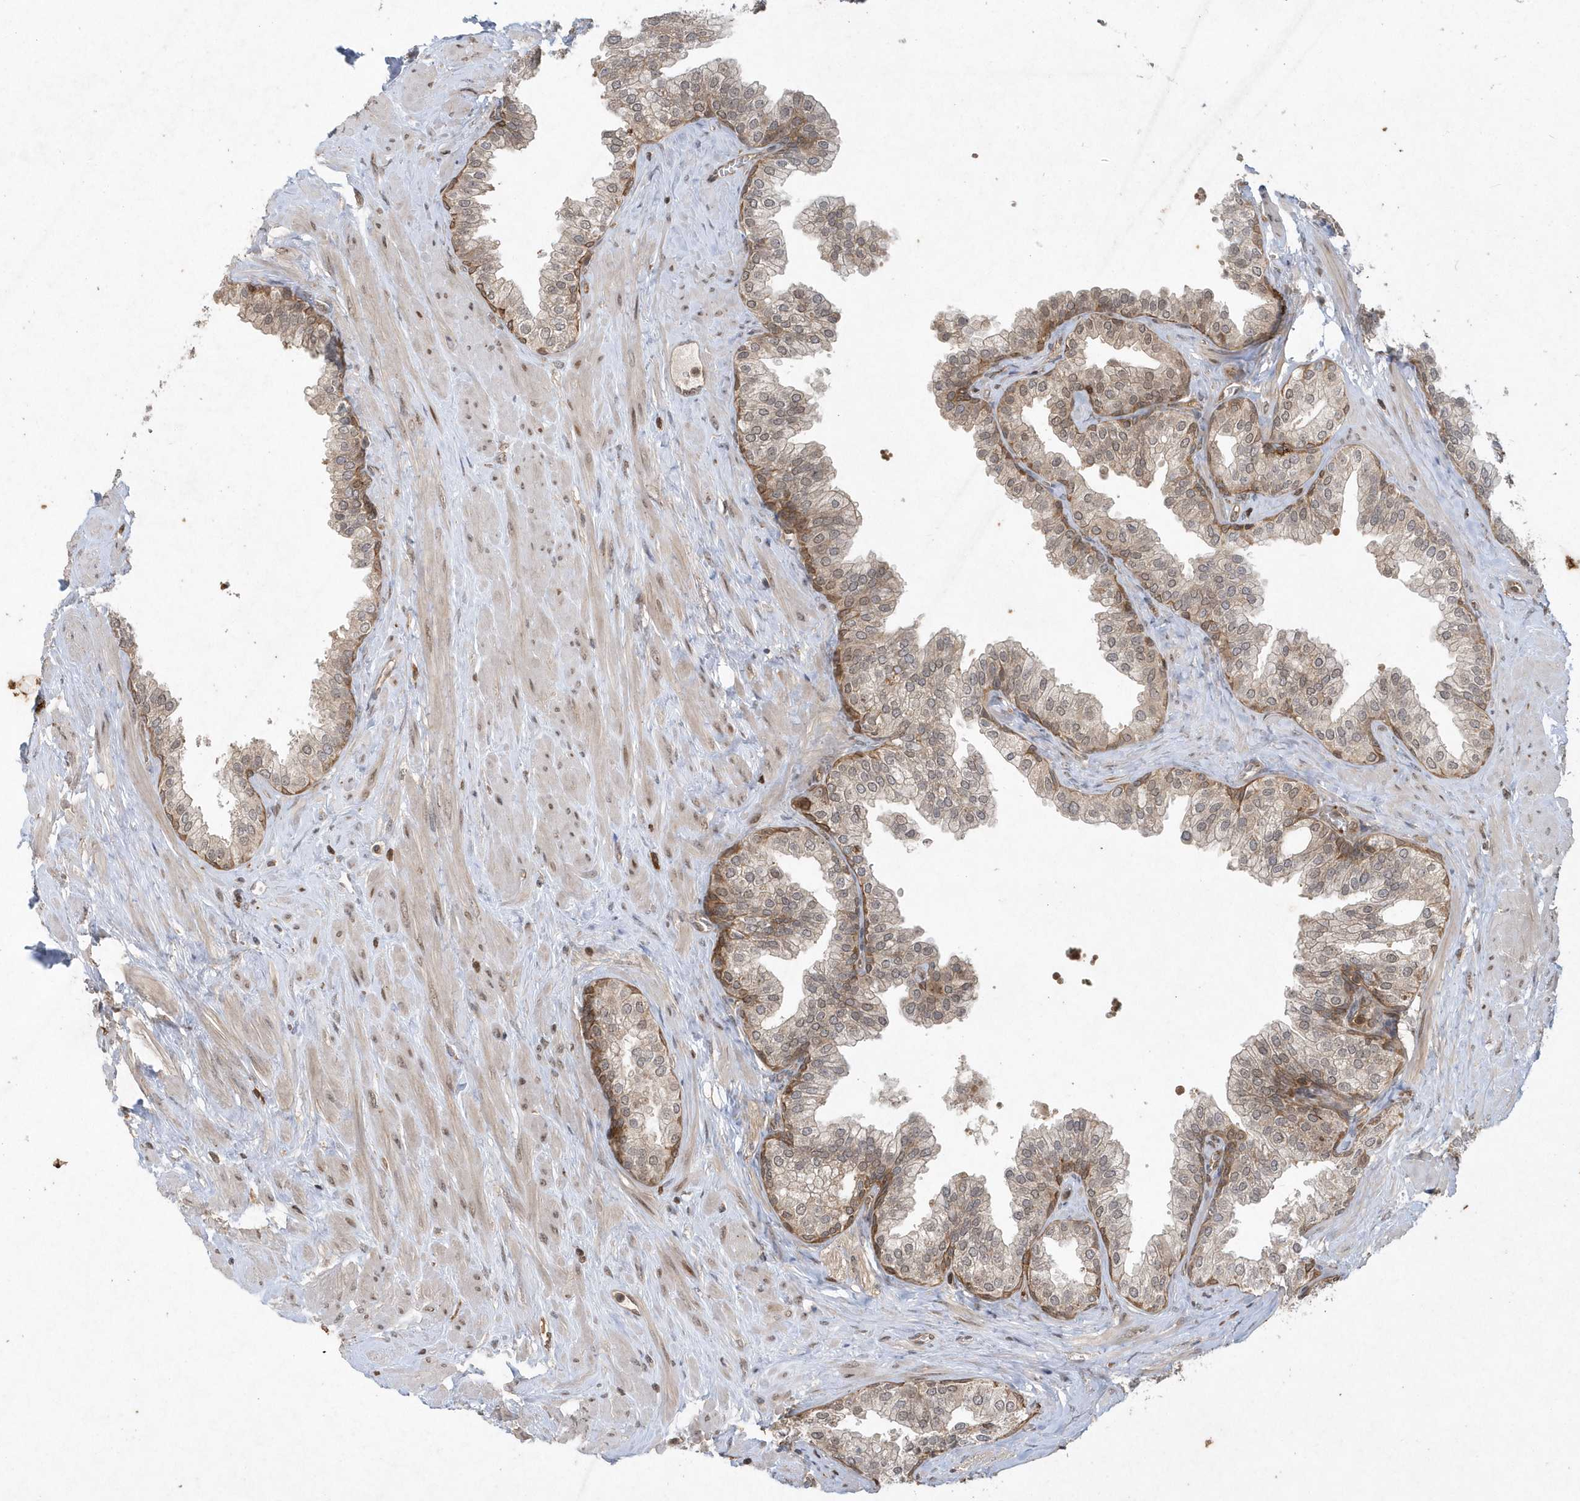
{"staining": {"intensity": "moderate", "quantity": "25%-75%", "location": "cytoplasmic/membranous"}, "tissue": "prostate", "cell_type": "Glandular cells", "image_type": "normal", "snomed": [{"axis": "morphology", "description": "Normal tissue, NOS"}, {"axis": "morphology", "description": "Urothelial carcinoma, Low grade"}, {"axis": "topography", "description": "Urinary bladder"}, {"axis": "topography", "description": "Prostate"}], "caption": "This photomicrograph reveals IHC staining of unremarkable prostate, with medium moderate cytoplasmic/membranous expression in approximately 25%-75% of glandular cells.", "gene": "ACYP1", "patient": {"sex": "male", "age": 60}}